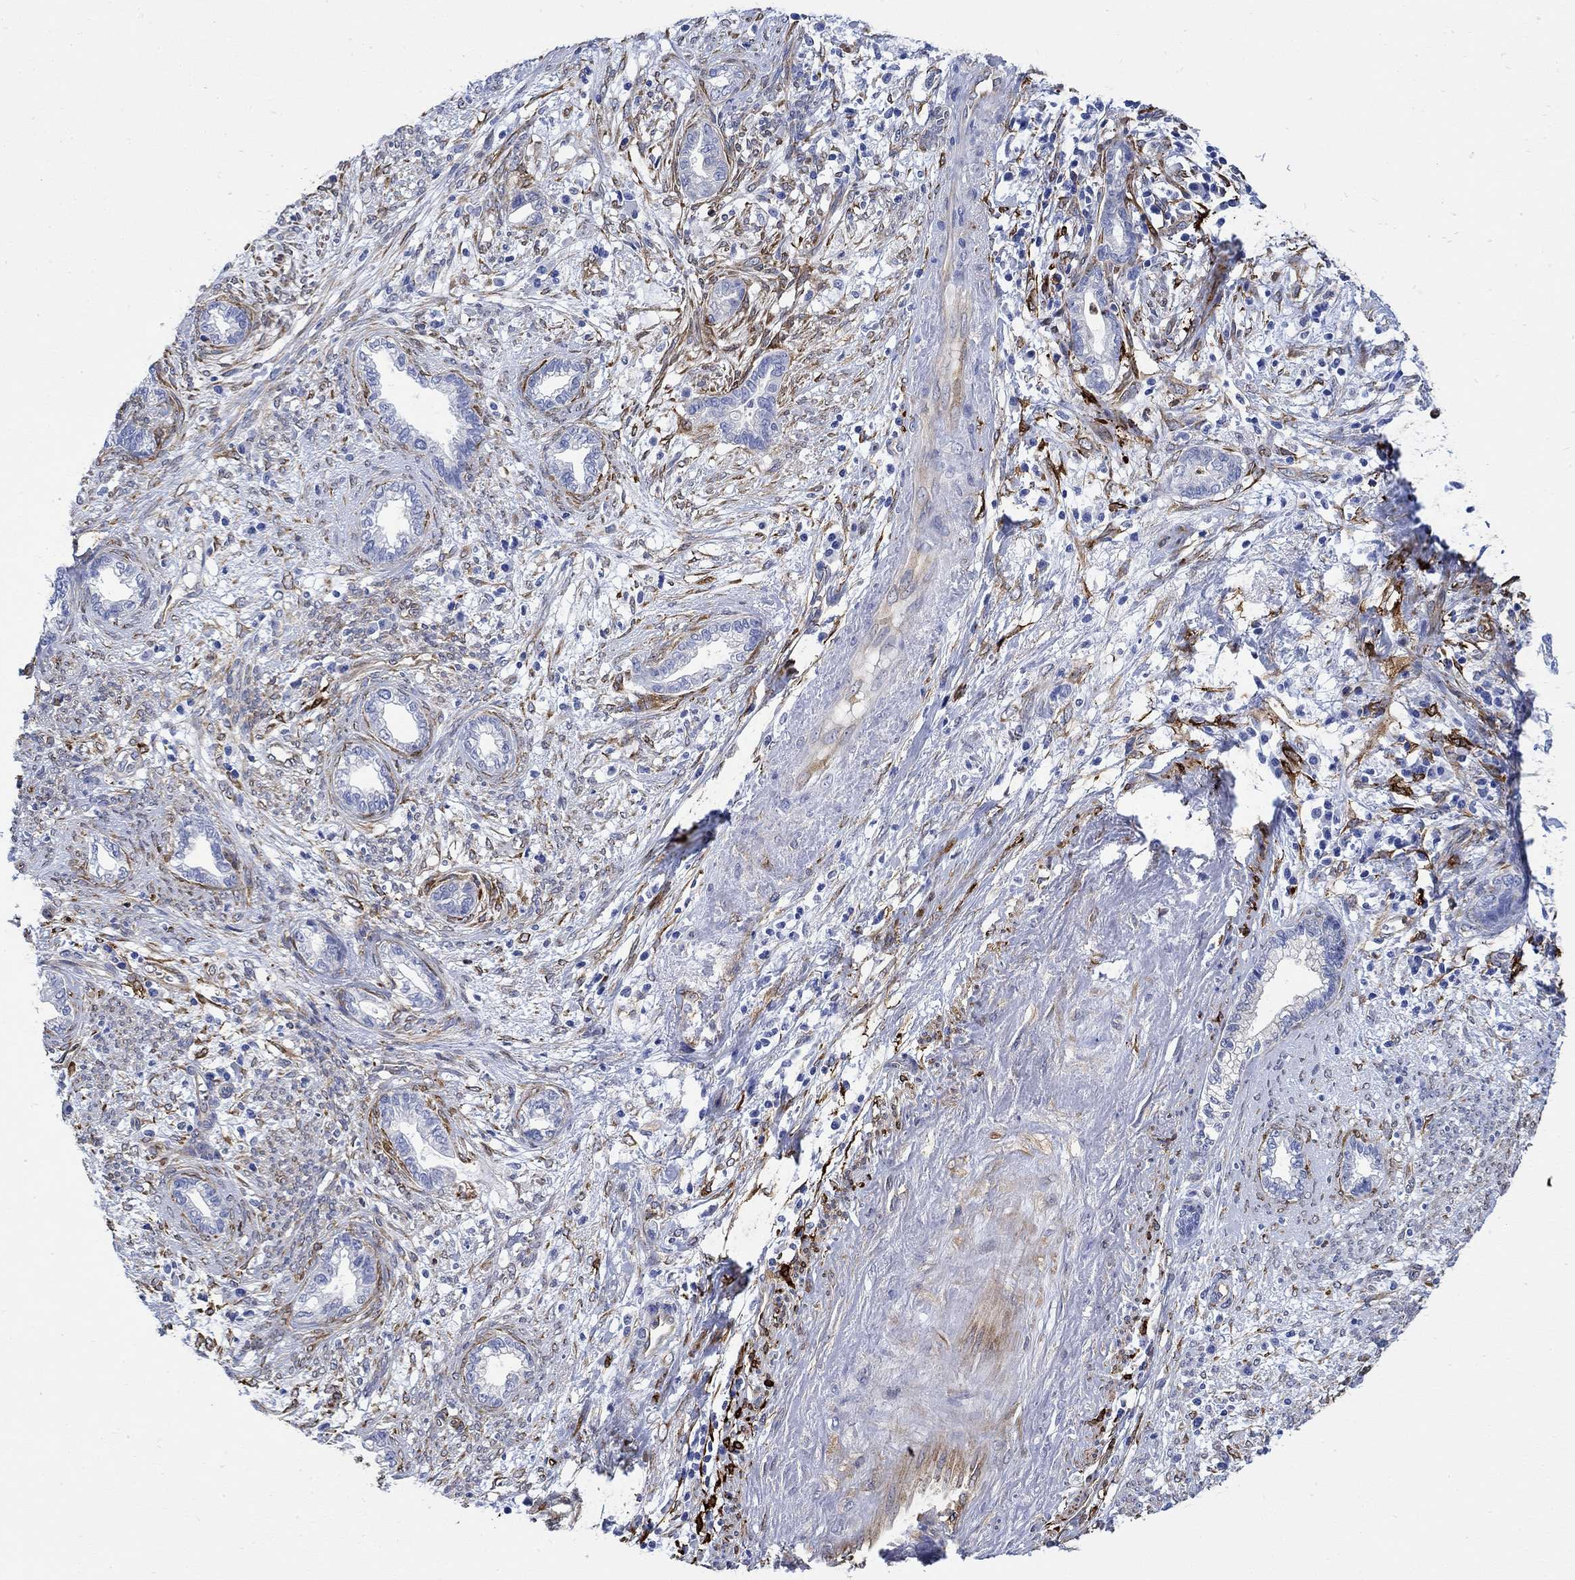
{"staining": {"intensity": "negative", "quantity": "none", "location": "none"}, "tissue": "cervical cancer", "cell_type": "Tumor cells", "image_type": "cancer", "snomed": [{"axis": "morphology", "description": "Adenocarcinoma, NOS"}, {"axis": "topography", "description": "Cervix"}], "caption": "Immunohistochemistry (IHC) photomicrograph of neoplastic tissue: human cervical cancer (adenocarcinoma) stained with DAB demonstrates no significant protein positivity in tumor cells.", "gene": "TGM2", "patient": {"sex": "female", "age": 62}}